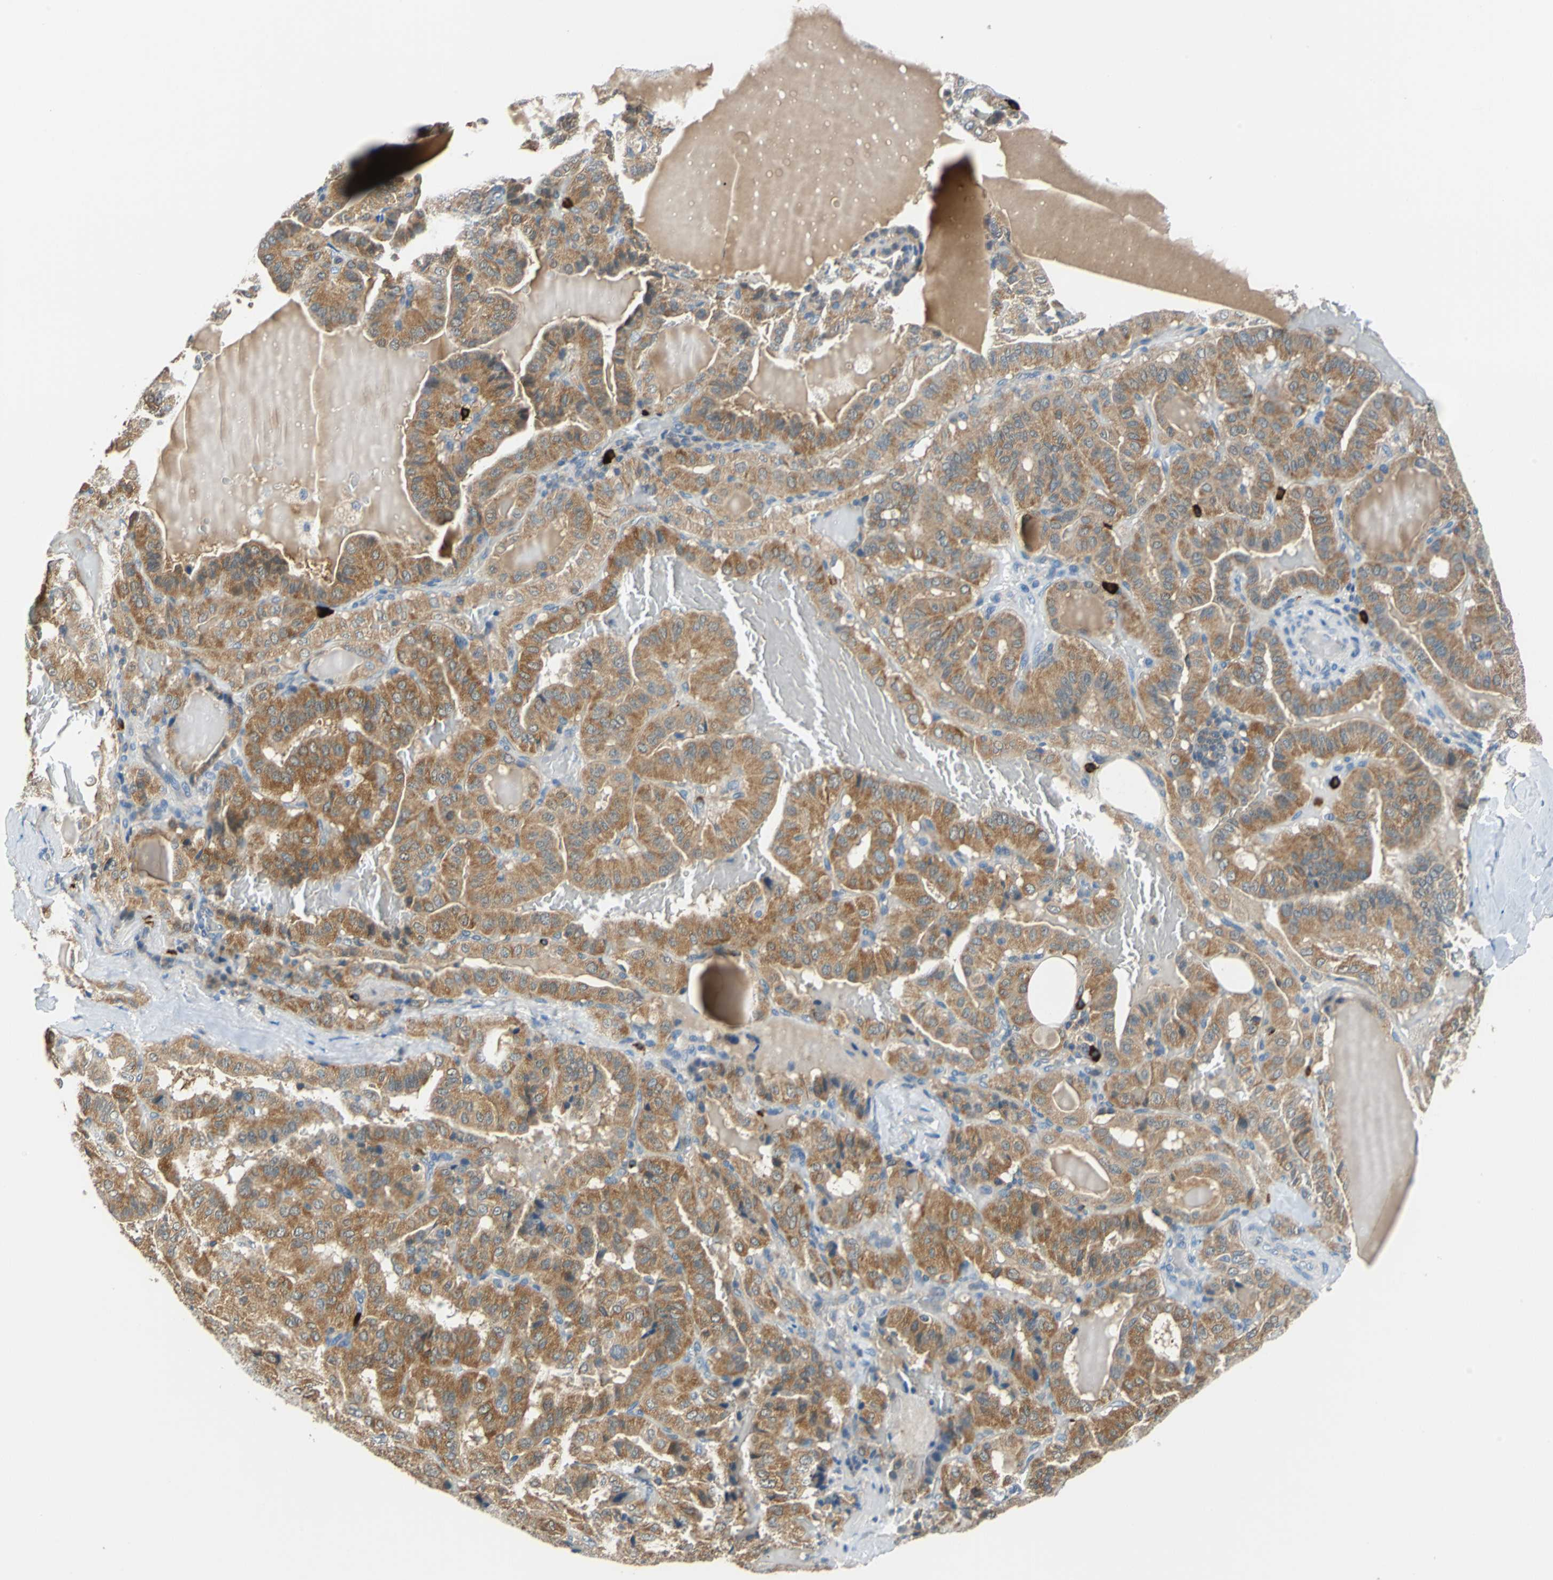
{"staining": {"intensity": "strong", "quantity": ">75%", "location": "cytoplasmic/membranous"}, "tissue": "thyroid cancer", "cell_type": "Tumor cells", "image_type": "cancer", "snomed": [{"axis": "morphology", "description": "Papillary adenocarcinoma, NOS"}, {"axis": "topography", "description": "Thyroid gland"}], "caption": "Protein analysis of thyroid cancer (papillary adenocarcinoma) tissue displays strong cytoplasmic/membranous positivity in approximately >75% of tumor cells. Immunohistochemistry (ihc) stains the protein of interest in brown and the nuclei are stained blue.", "gene": "CPA3", "patient": {"sex": "male", "age": 77}}